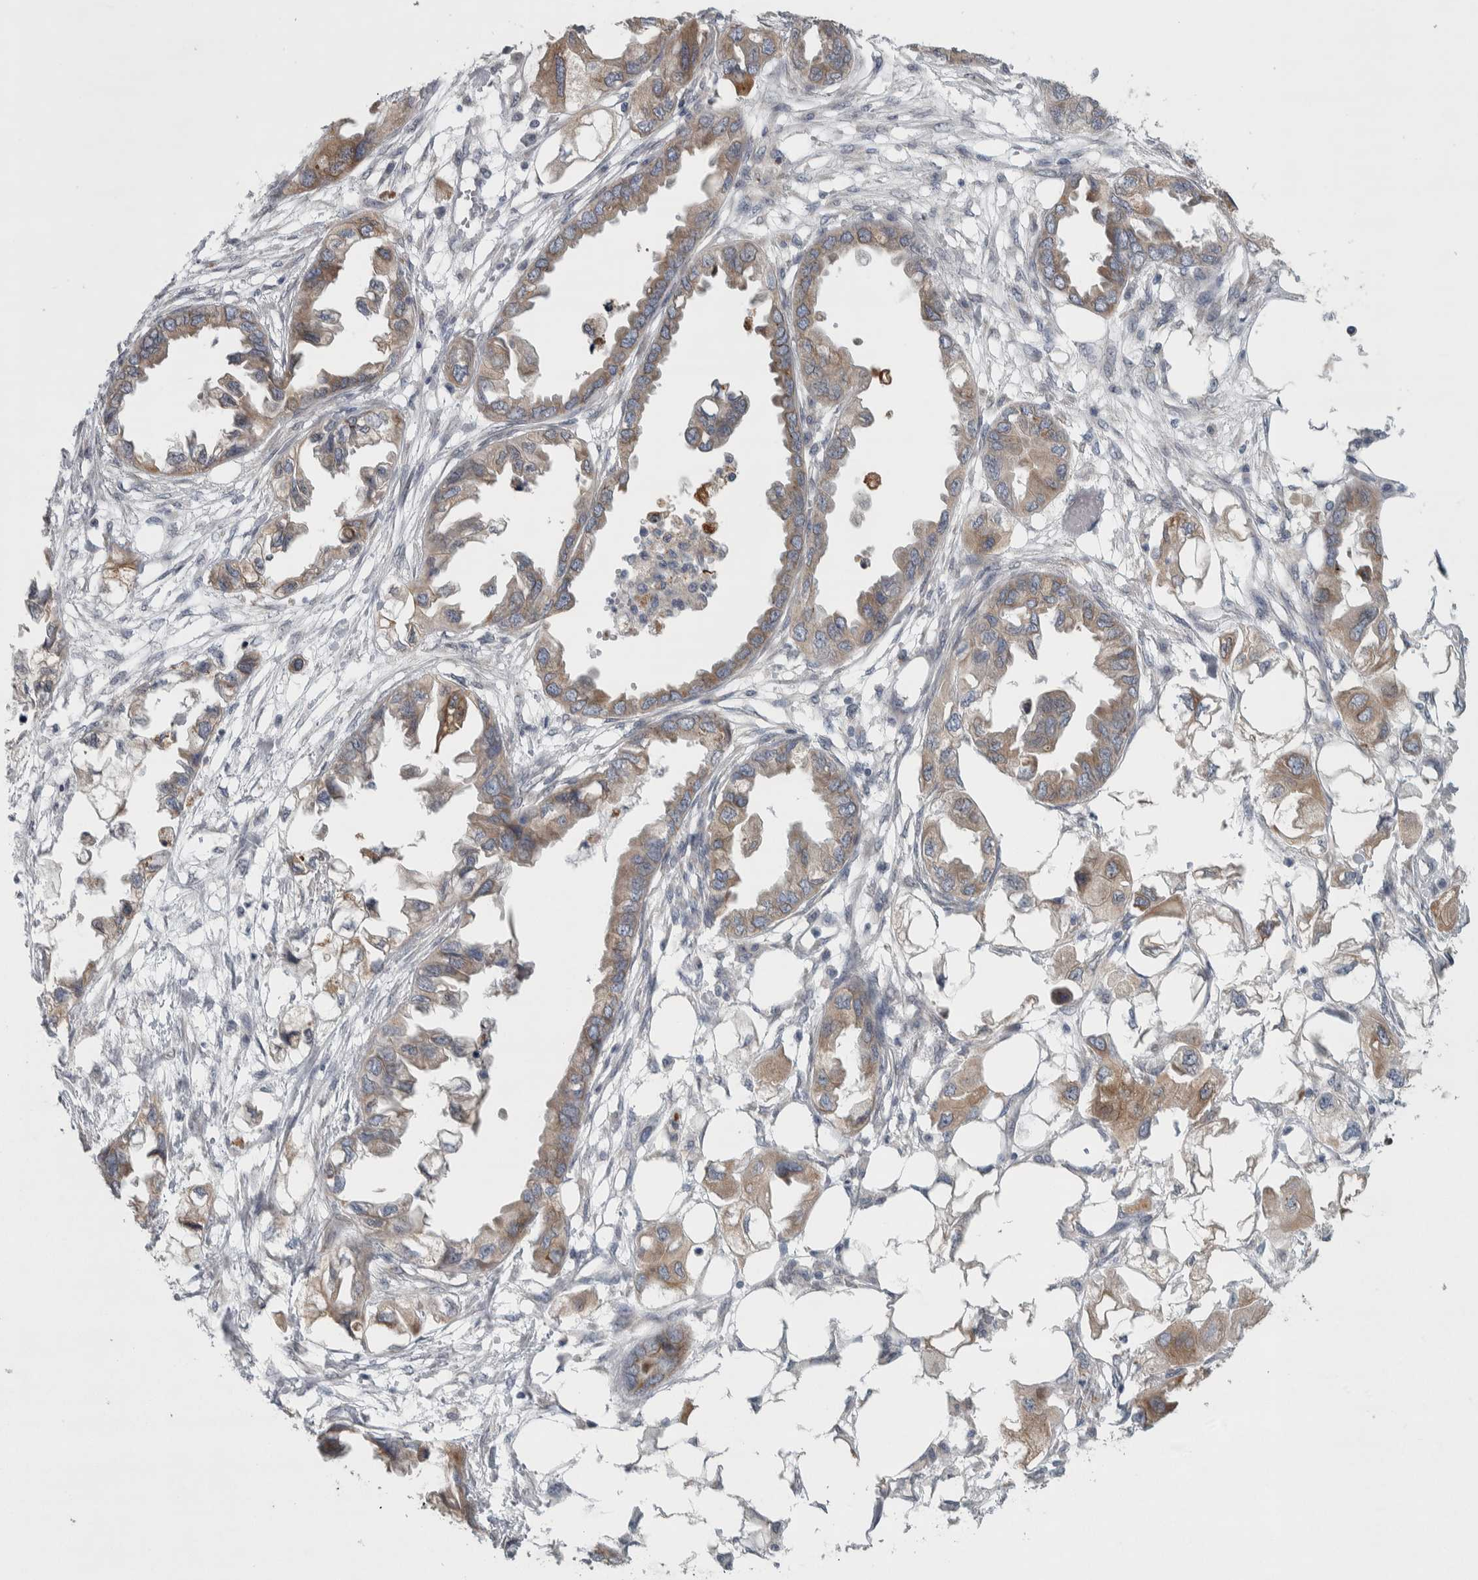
{"staining": {"intensity": "moderate", "quantity": ">75%", "location": "cytoplasmic/membranous"}, "tissue": "endometrial cancer", "cell_type": "Tumor cells", "image_type": "cancer", "snomed": [{"axis": "morphology", "description": "Adenocarcinoma, NOS"}, {"axis": "morphology", "description": "Adenocarcinoma, metastatic, NOS"}, {"axis": "topography", "description": "Adipose tissue"}, {"axis": "topography", "description": "Endometrium"}], "caption": "A high-resolution histopathology image shows immunohistochemistry (IHC) staining of endometrial adenocarcinoma, which reveals moderate cytoplasmic/membranous positivity in approximately >75% of tumor cells.", "gene": "SIGMAR1", "patient": {"sex": "female", "age": 67}}